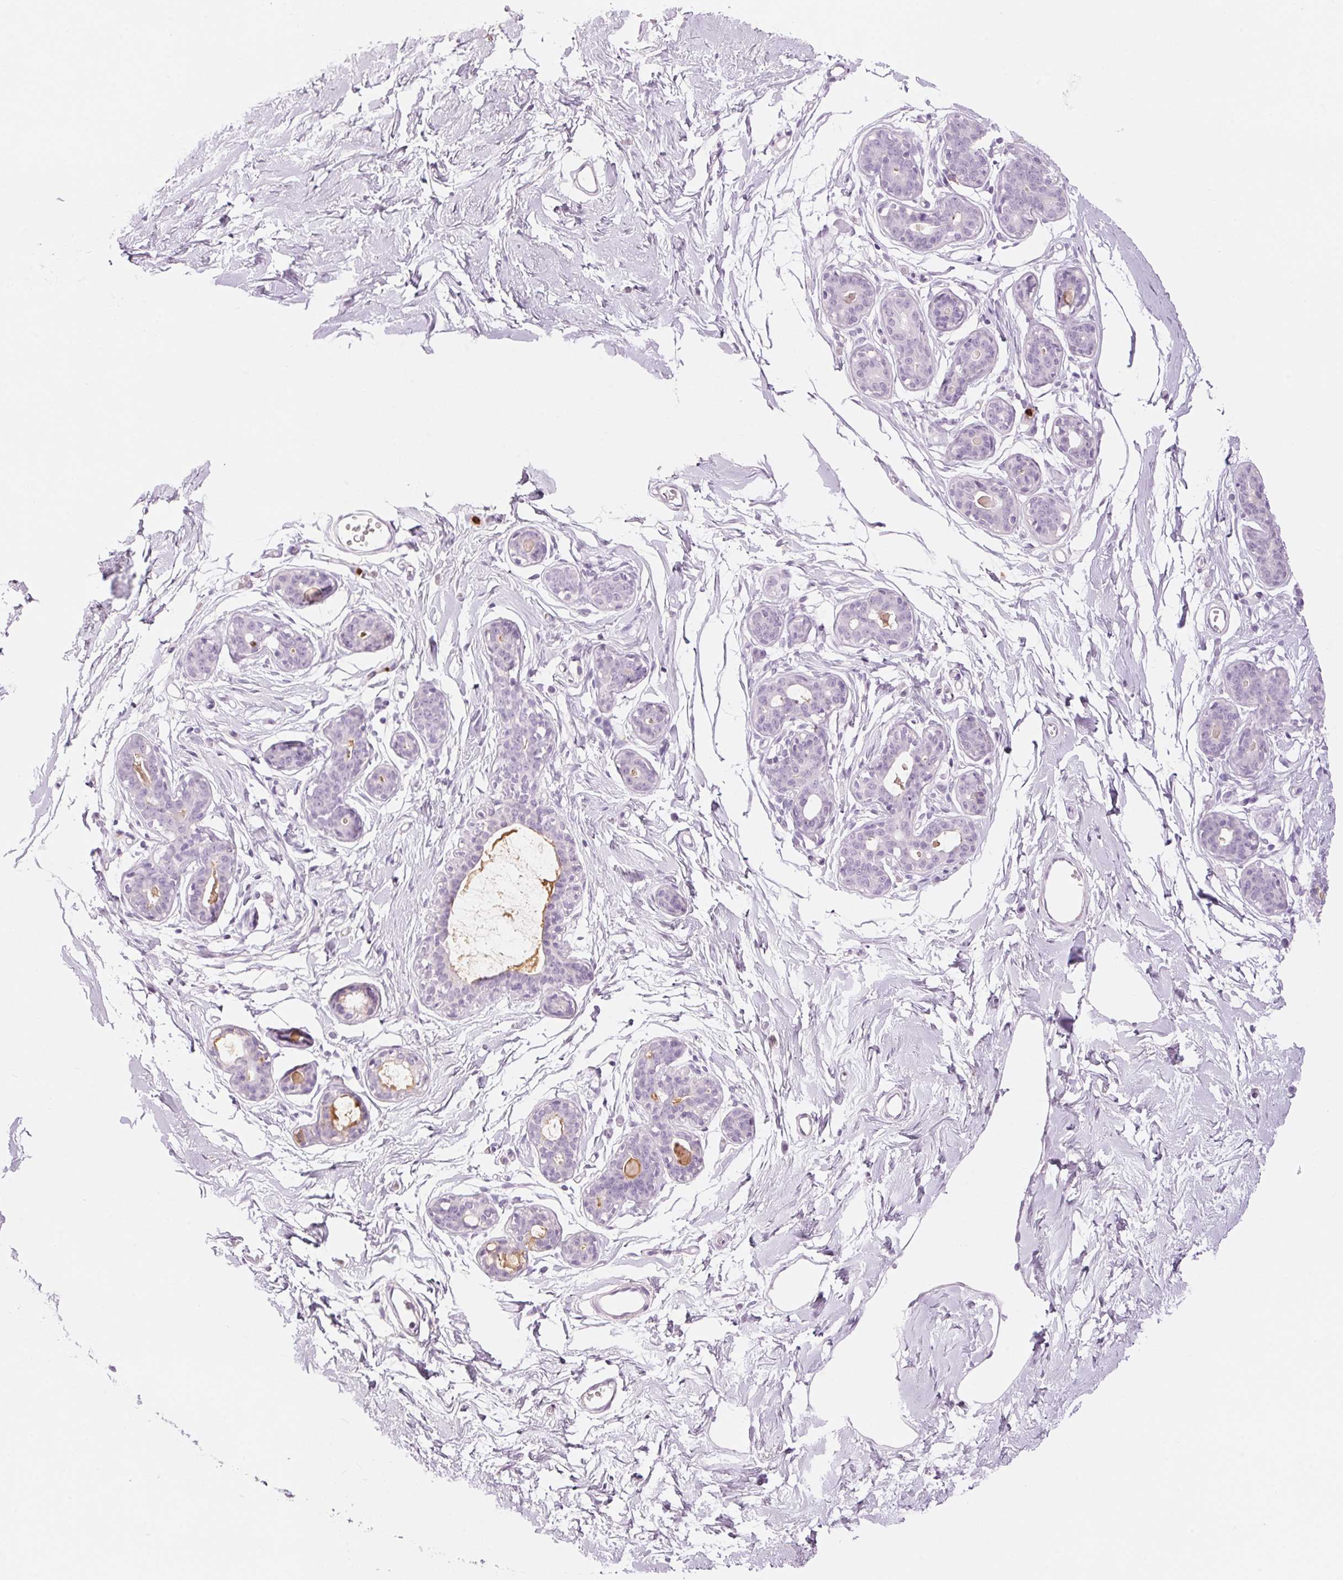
{"staining": {"intensity": "negative", "quantity": "none", "location": "none"}, "tissue": "breast", "cell_type": "Adipocytes", "image_type": "normal", "snomed": [{"axis": "morphology", "description": "Normal tissue, NOS"}, {"axis": "topography", "description": "Breast"}], "caption": "High magnification brightfield microscopy of benign breast stained with DAB (brown) and counterstained with hematoxylin (blue): adipocytes show no significant positivity.", "gene": "KLK7", "patient": {"sex": "female", "age": 45}}